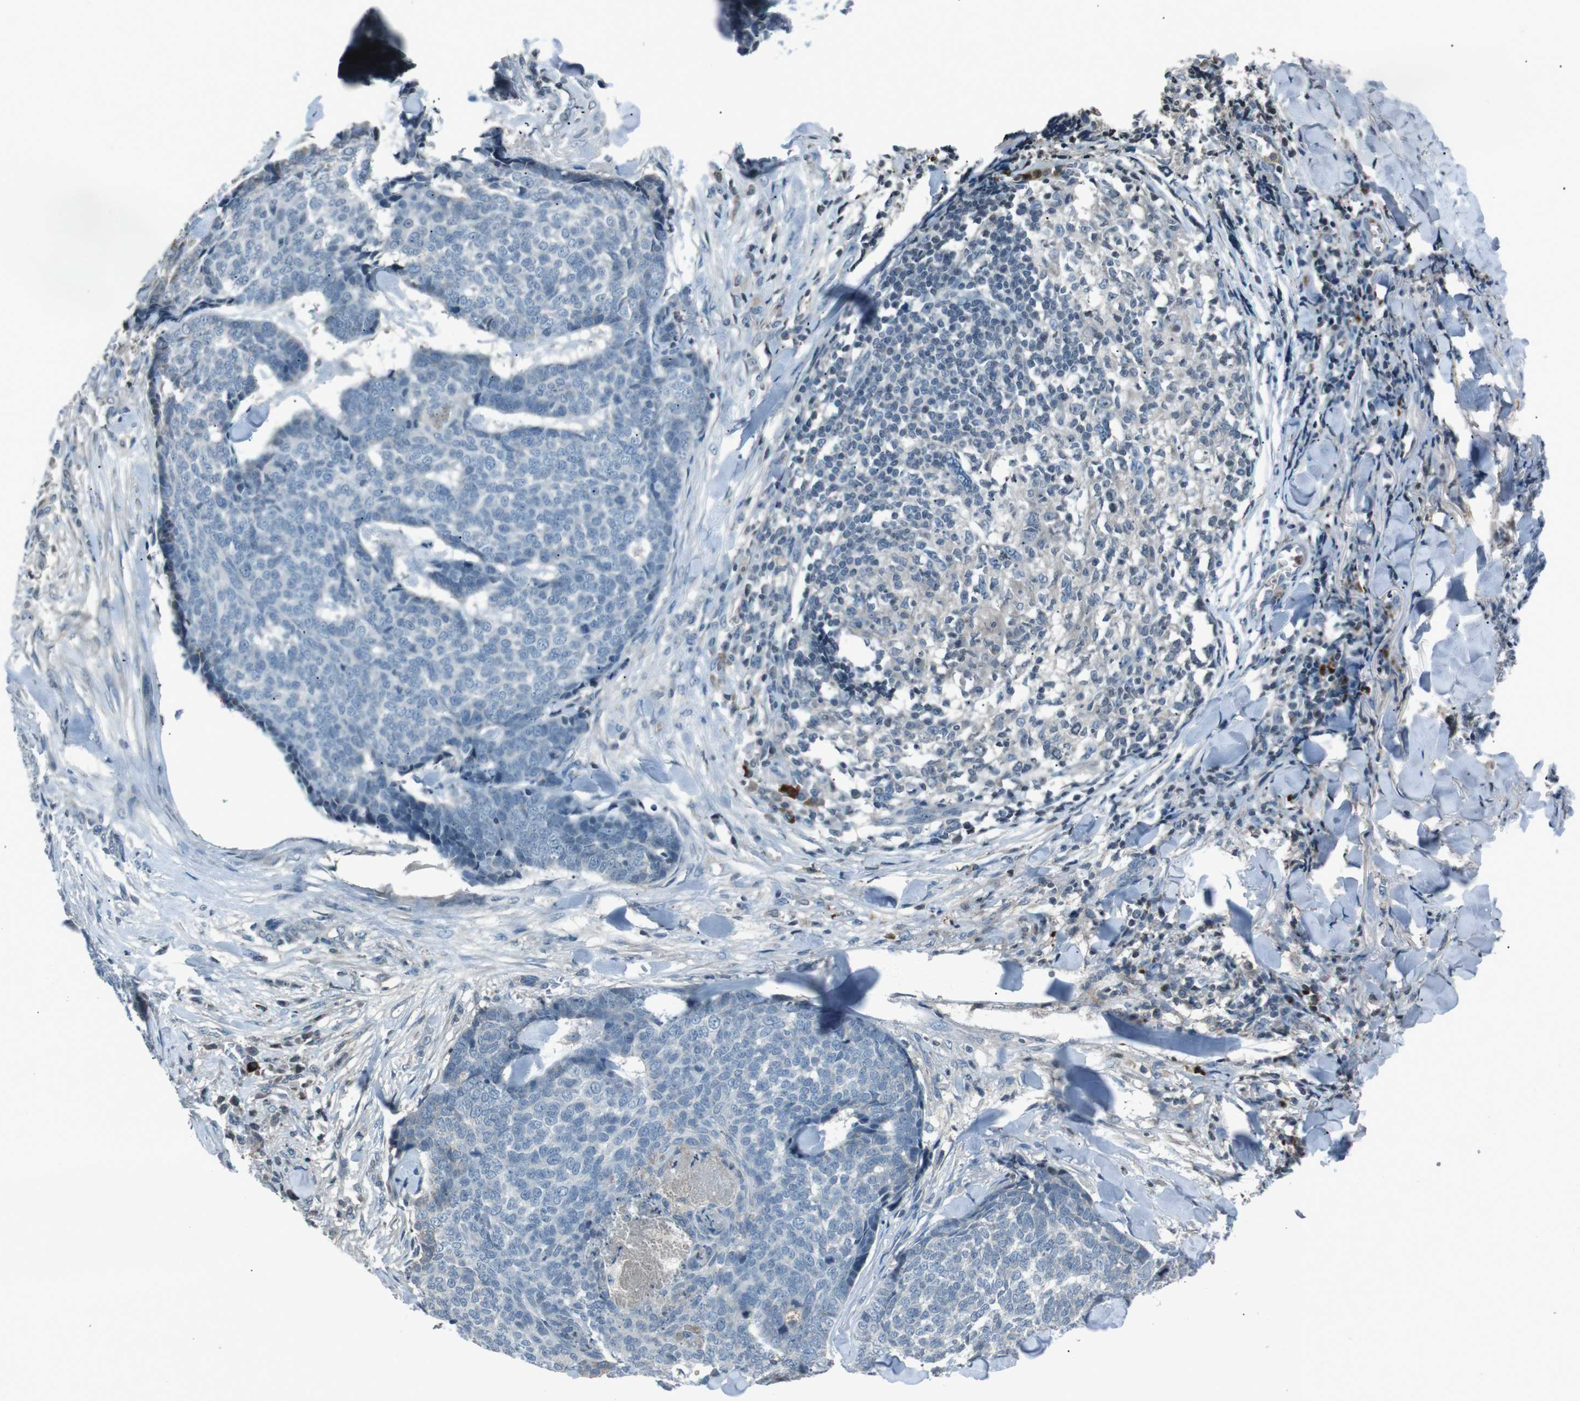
{"staining": {"intensity": "negative", "quantity": "none", "location": "none"}, "tissue": "skin cancer", "cell_type": "Tumor cells", "image_type": "cancer", "snomed": [{"axis": "morphology", "description": "Basal cell carcinoma"}, {"axis": "topography", "description": "Skin"}], "caption": "Tumor cells show no significant positivity in basal cell carcinoma (skin).", "gene": "UGT1A6", "patient": {"sex": "male", "age": 84}}